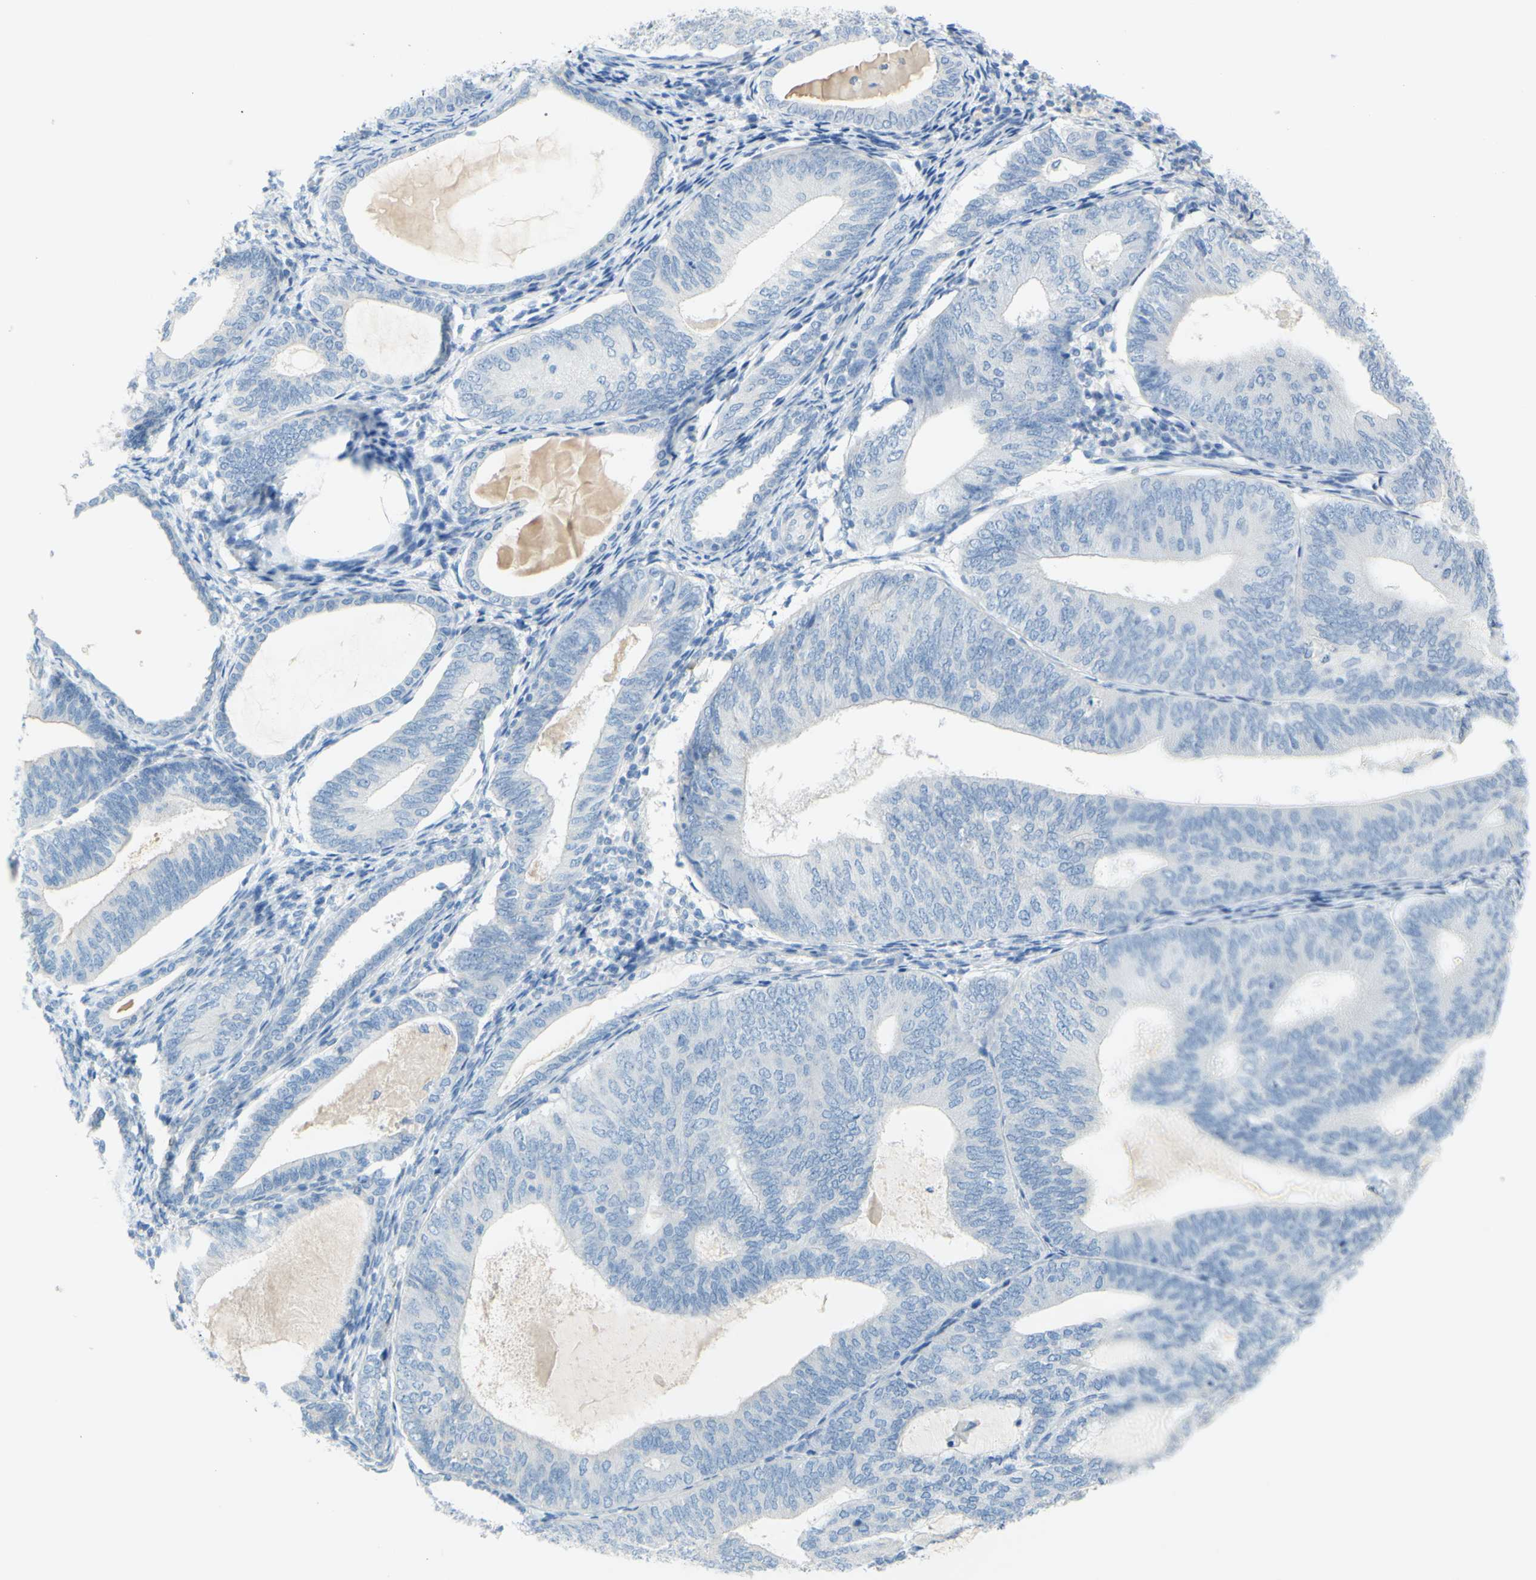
{"staining": {"intensity": "negative", "quantity": "none", "location": "none"}, "tissue": "endometrial cancer", "cell_type": "Tumor cells", "image_type": "cancer", "snomed": [{"axis": "morphology", "description": "Adenocarcinoma, NOS"}, {"axis": "topography", "description": "Endometrium"}], "caption": "A high-resolution image shows immunohistochemistry (IHC) staining of endometrial adenocarcinoma, which demonstrates no significant staining in tumor cells.", "gene": "SLC1A2", "patient": {"sex": "female", "age": 81}}